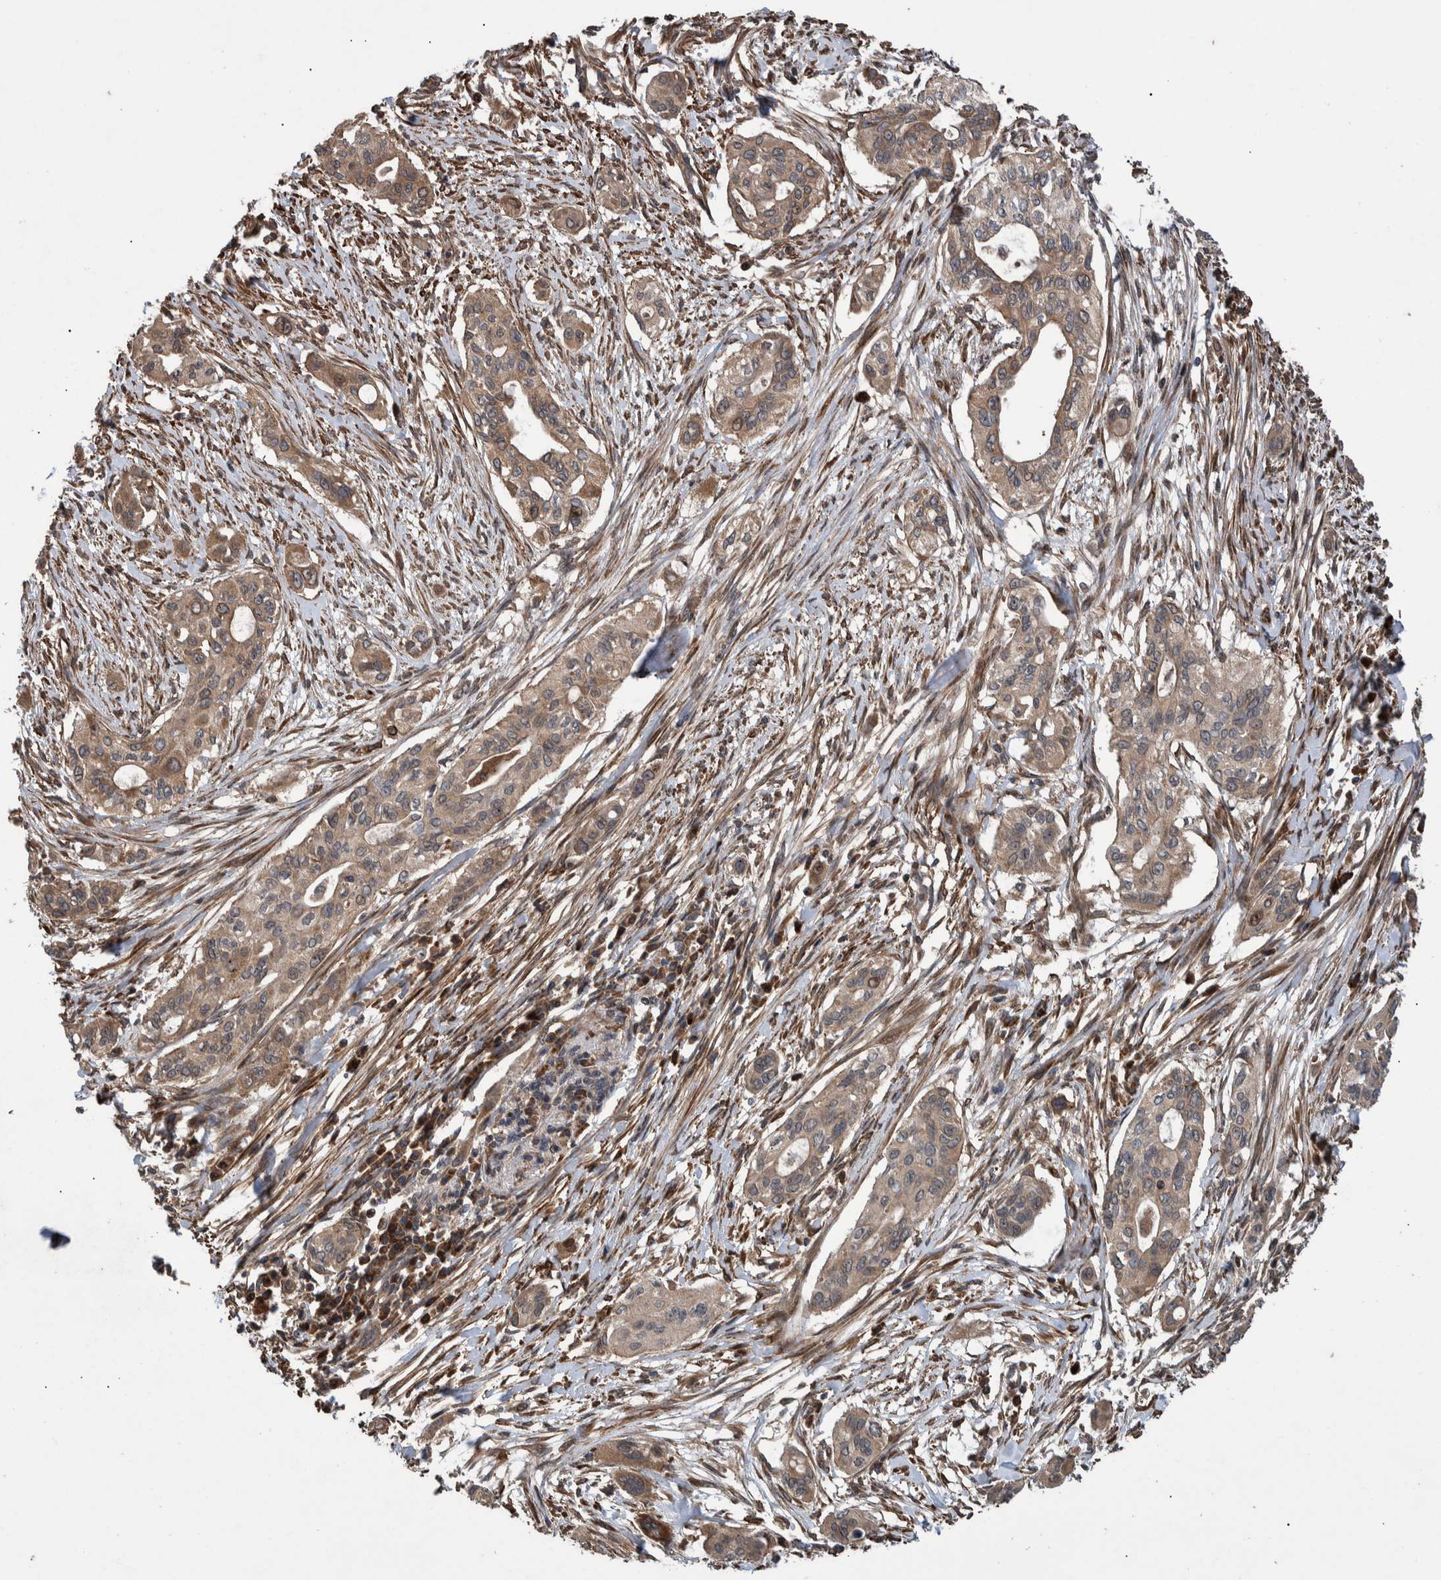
{"staining": {"intensity": "moderate", "quantity": ">75%", "location": "cytoplasmic/membranous"}, "tissue": "pancreatic cancer", "cell_type": "Tumor cells", "image_type": "cancer", "snomed": [{"axis": "morphology", "description": "Adenocarcinoma, NOS"}, {"axis": "topography", "description": "Pancreas"}], "caption": "Pancreatic cancer (adenocarcinoma) stained with a brown dye shows moderate cytoplasmic/membranous positive positivity in about >75% of tumor cells.", "gene": "B3GNTL1", "patient": {"sex": "female", "age": 60}}